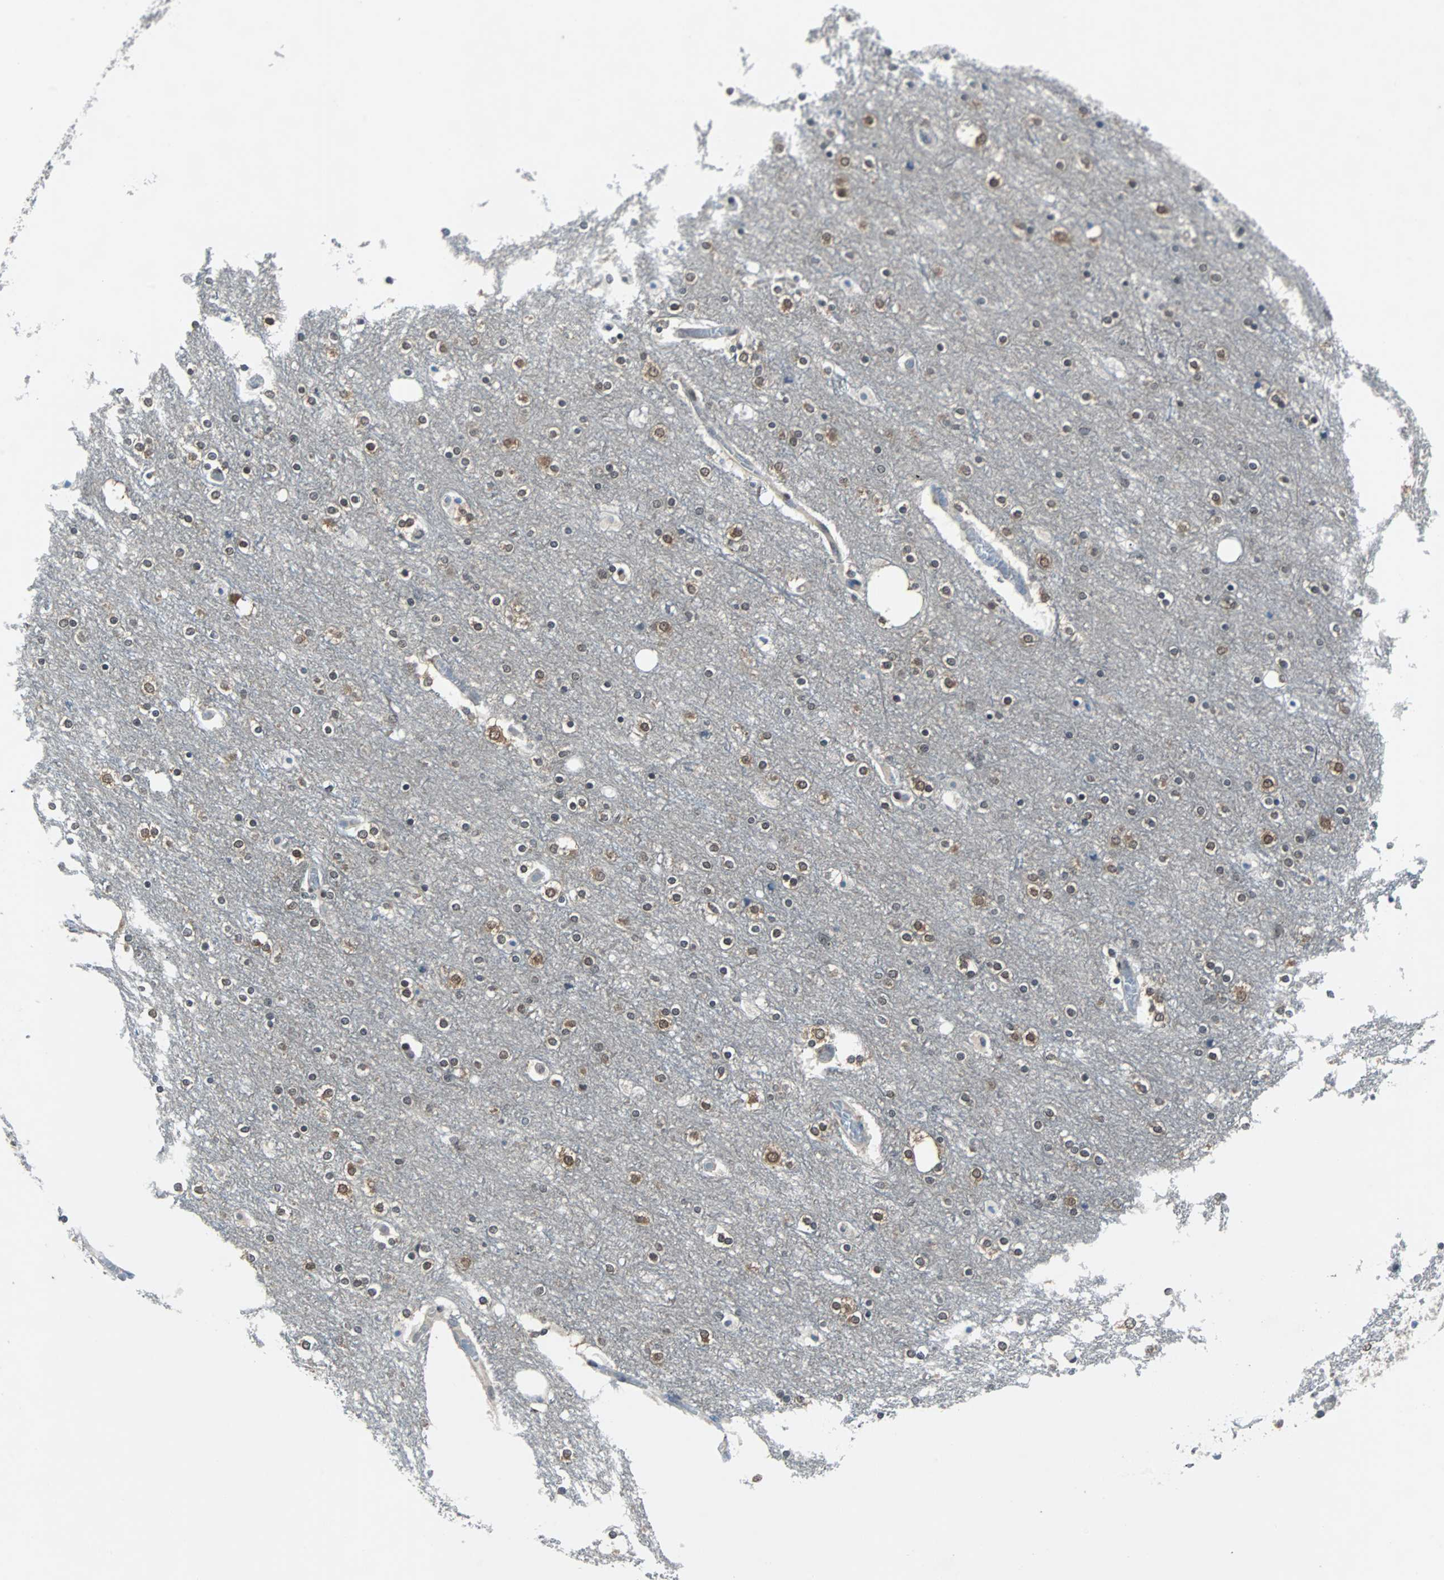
{"staining": {"intensity": "negative", "quantity": "none", "location": "none"}, "tissue": "cerebral cortex", "cell_type": "Endothelial cells", "image_type": "normal", "snomed": [{"axis": "morphology", "description": "Normal tissue, NOS"}, {"axis": "topography", "description": "Cerebral cortex"}], "caption": "Immunohistochemistry histopathology image of normal cerebral cortex: cerebral cortex stained with DAB (3,3'-diaminobenzidine) displays no significant protein expression in endothelial cells.", "gene": "MAP2K6", "patient": {"sex": "female", "age": 54}}